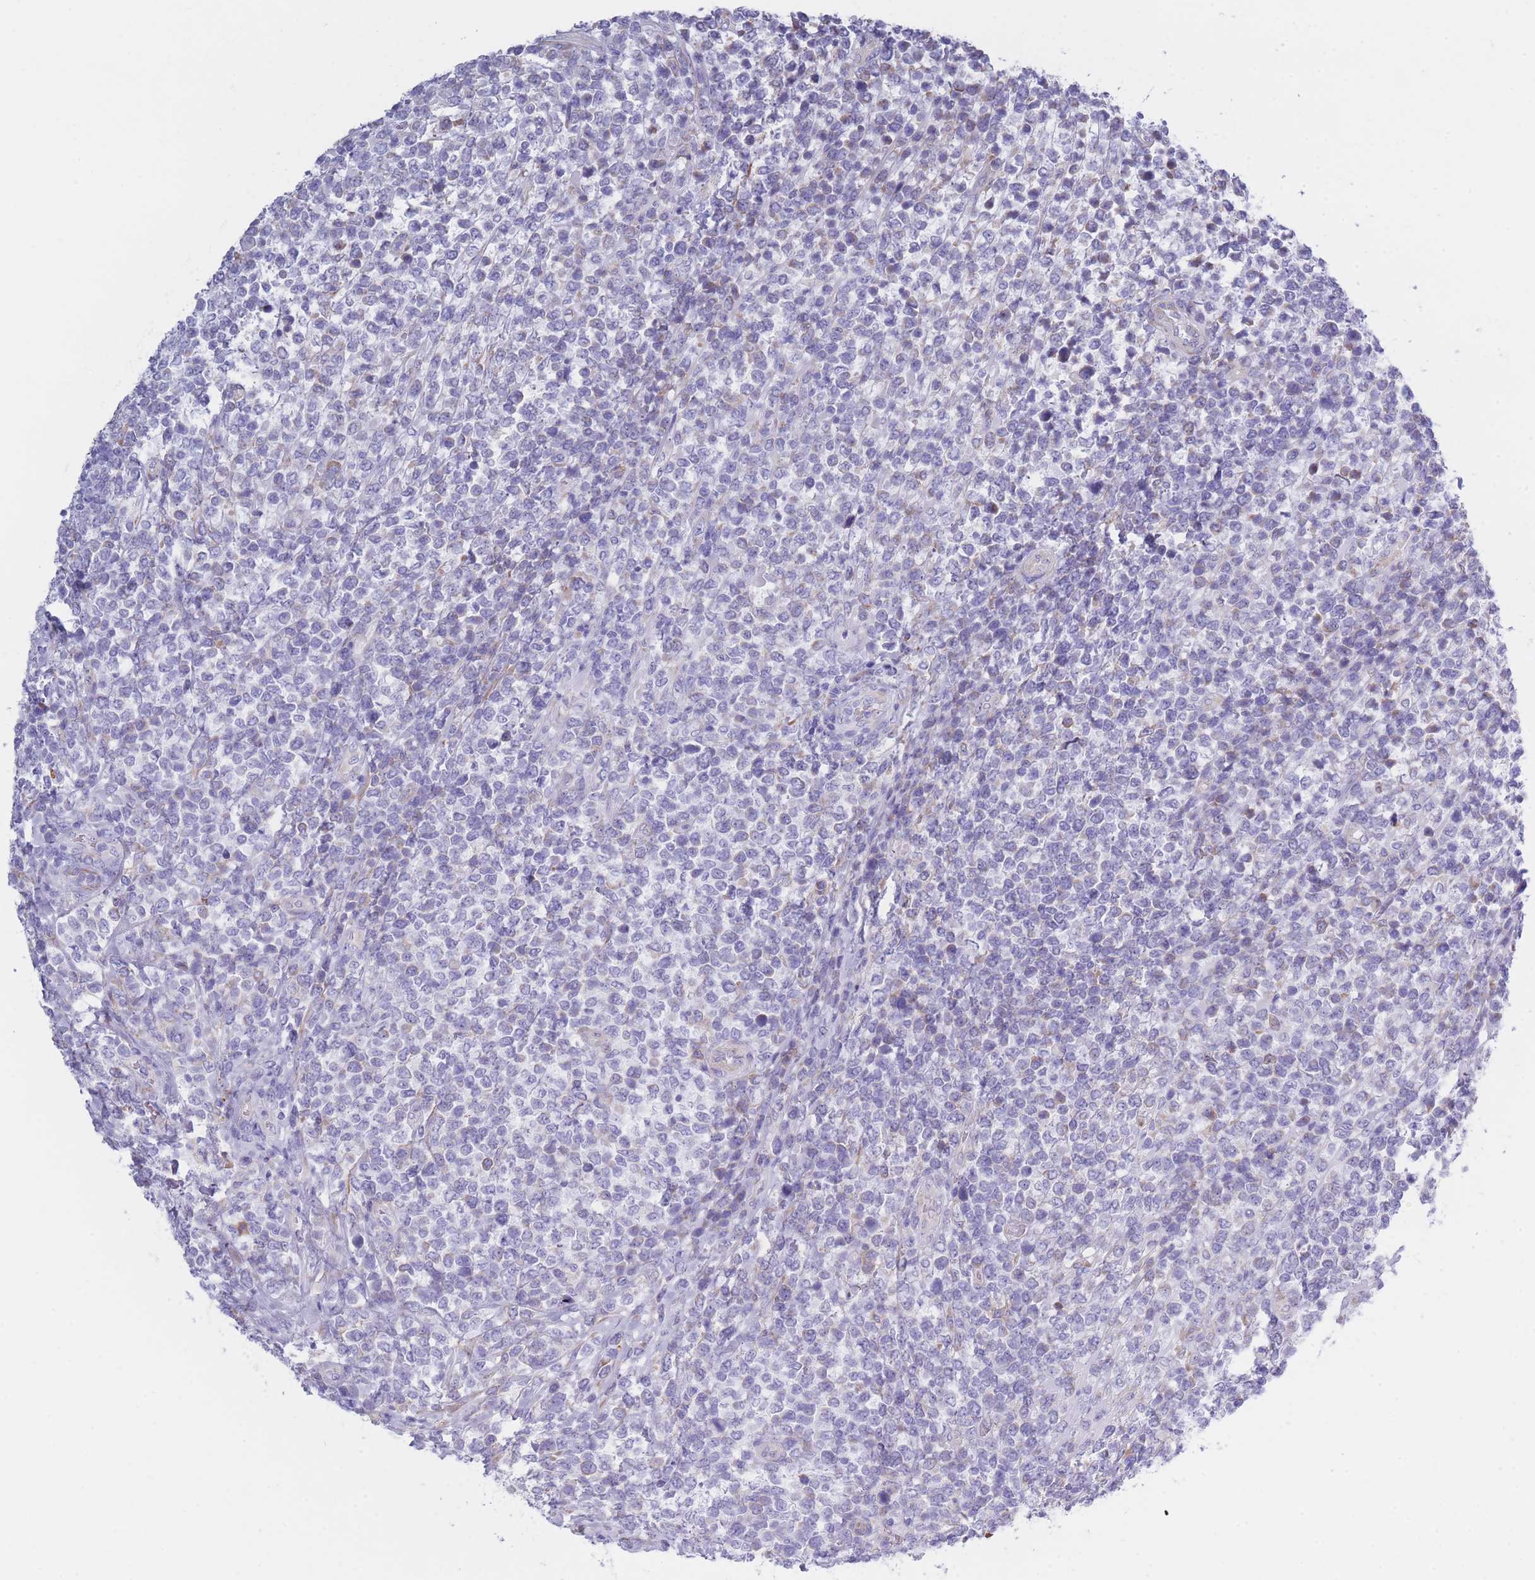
{"staining": {"intensity": "negative", "quantity": "none", "location": "none"}, "tissue": "lymphoma", "cell_type": "Tumor cells", "image_type": "cancer", "snomed": [{"axis": "morphology", "description": "Malignant lymphoma, non-Hodgkin's type, High grade"}, {"axis": "topography", "description": "Soft tissue"}], "caption": "High magnification brightfield microscopy of malignant lymphoma, non-Hodgkin's type (high-grade) stained with DAB (brown) and counterstained with hematoxylin (blue): tumor cells show no significant staining. (Stains: DAB immunohistochemistry (IHC) with hematoxylin counter stain, Microscopy: brightfield microscopy at high magnification).", "gene": "XKR8", "patient": {"sex": "female", "age": 56}}